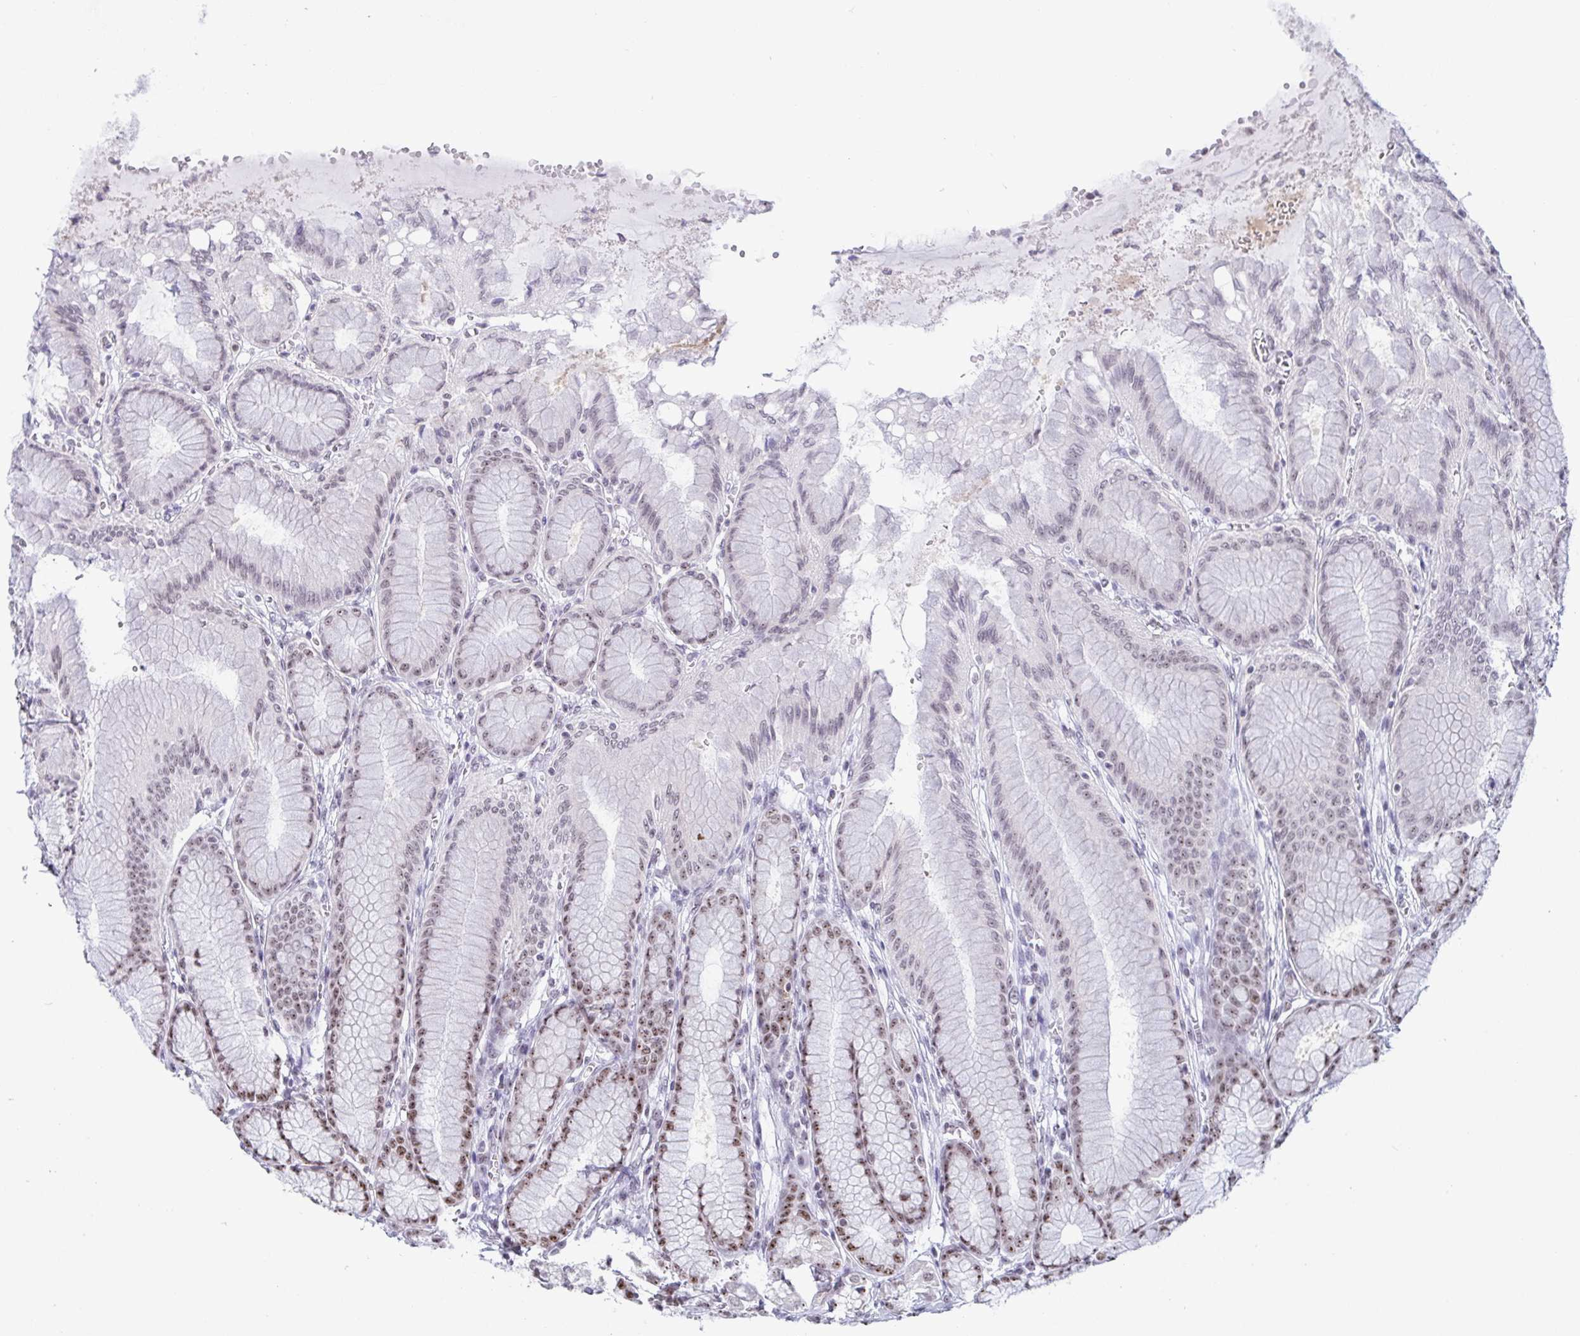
{"staining": {"intensity": "moderate", "quantity": "25%-75%", "location": "nuclear"}, "tissue": "stomach", "cell_type": "Glandular cells", "image_type": "normal", "snomed": [{"axis": "morphology", "description": "Normal tissue, NOS"}, {"axis": "topography", "description": "Stomach"}, {"axis": "topography", "description": "Stomach, lower"}], "caption": "High-magnification brightfield microscopy of benign stomach stained with DAB (3,3'-diaminobenzidine) (brown) and counterstained with hematoxylin (blue). glandular cells exhibit moderate nuclear staining is identified in about25%-75% of cells.", "gene": "SUPT16H", "patient": {"sex": "male", "age": 76}}